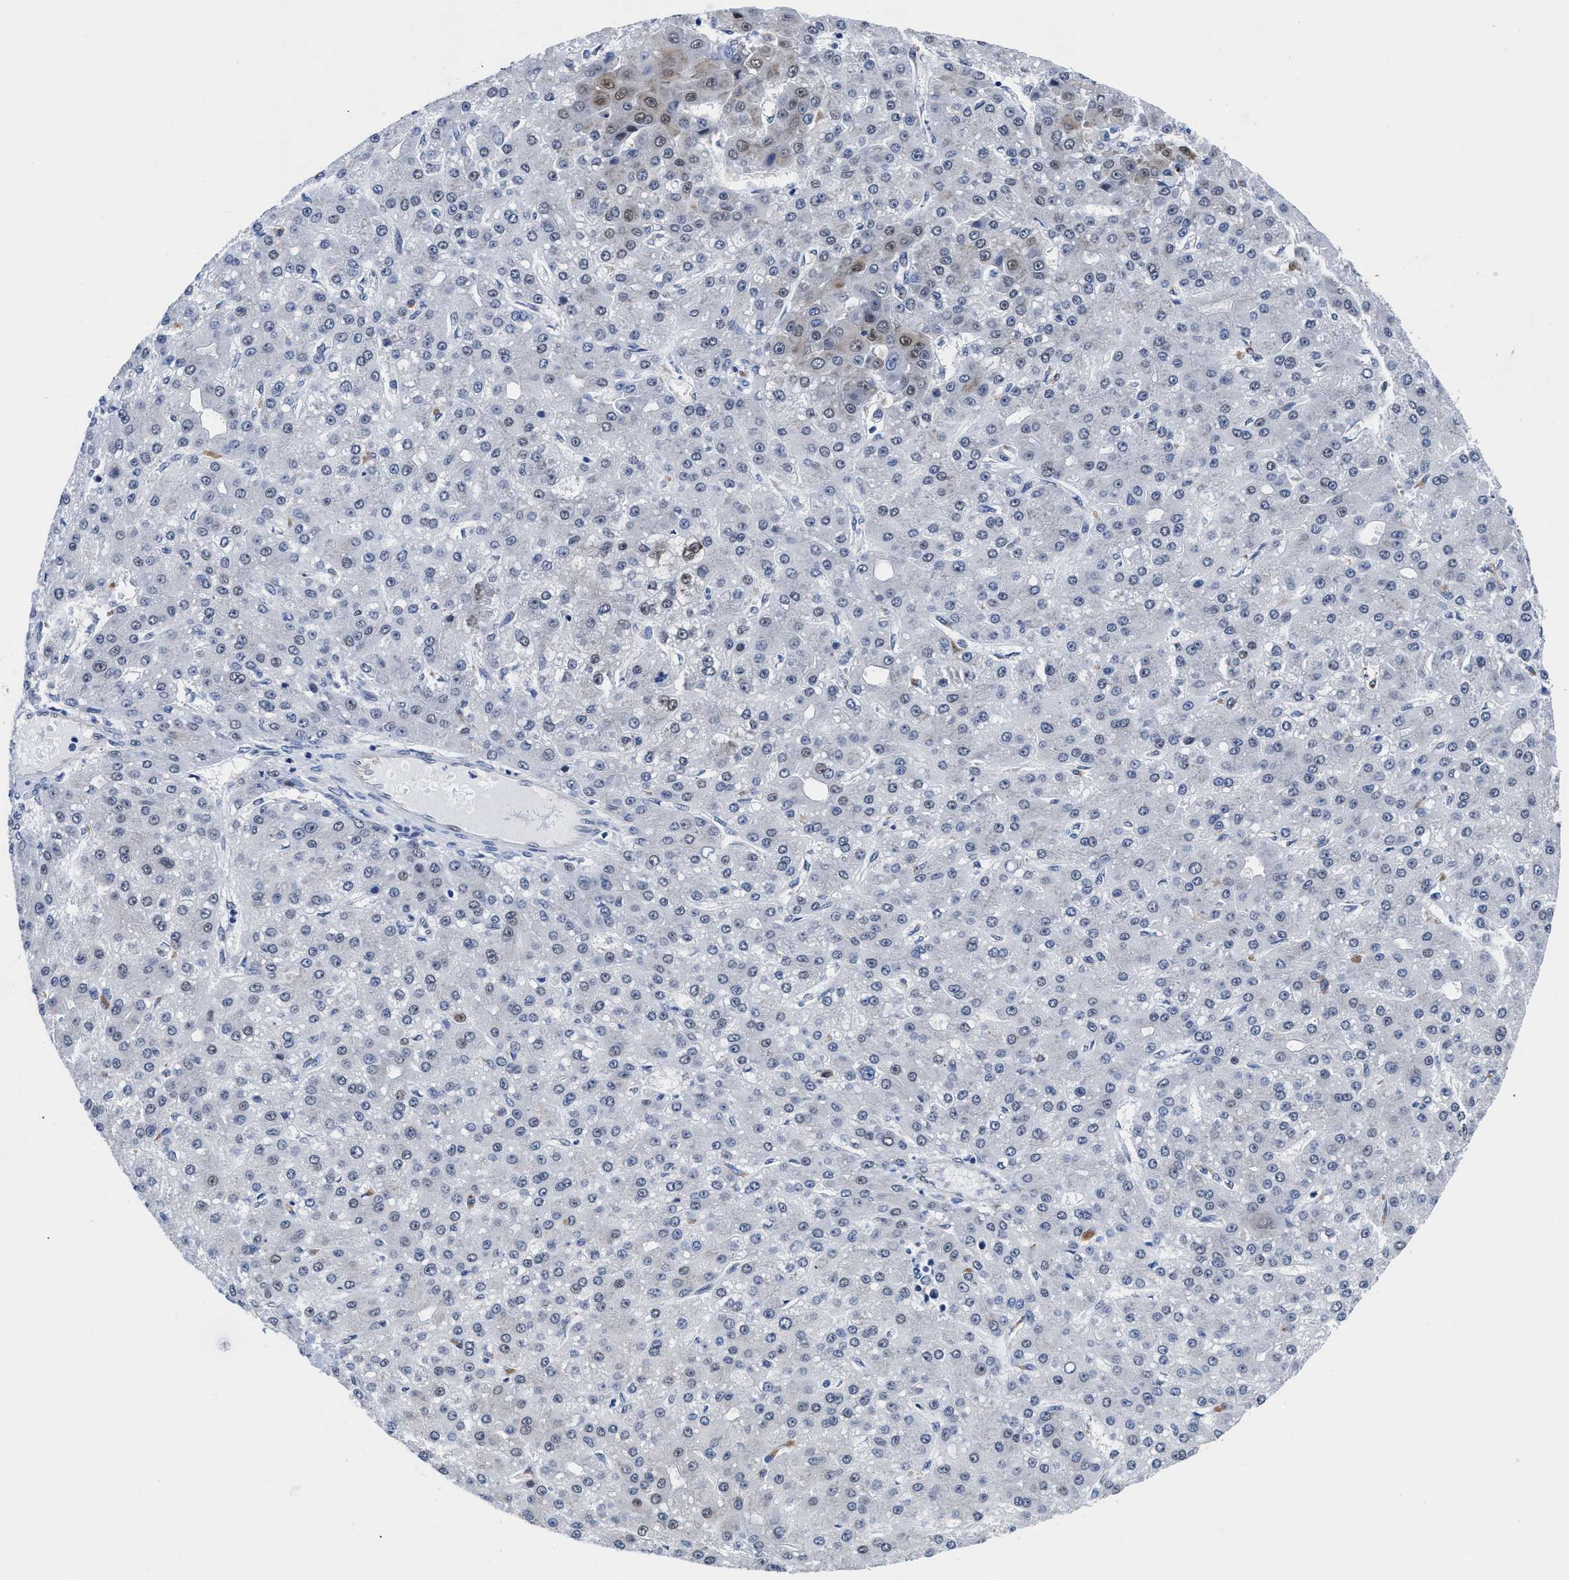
{"staining": {"intensity": "weak", "quantity": "<25%", "location": "cytoplasmic/membranous"}, "tissue": "liver cancer", "cell_type": "Tumor cells", "image_type": "cancer", "snomed": [{"axis": "morphology", "description": "Carcinoma, Hepatocellular, NOS"}, {"axis": "topography", "description": "Liver"}], "caption": "Tumor cells are negative for protein expression in human liver cancer.", "gene": "ACLY", "patient": {"sex": "male", "age": 67}}